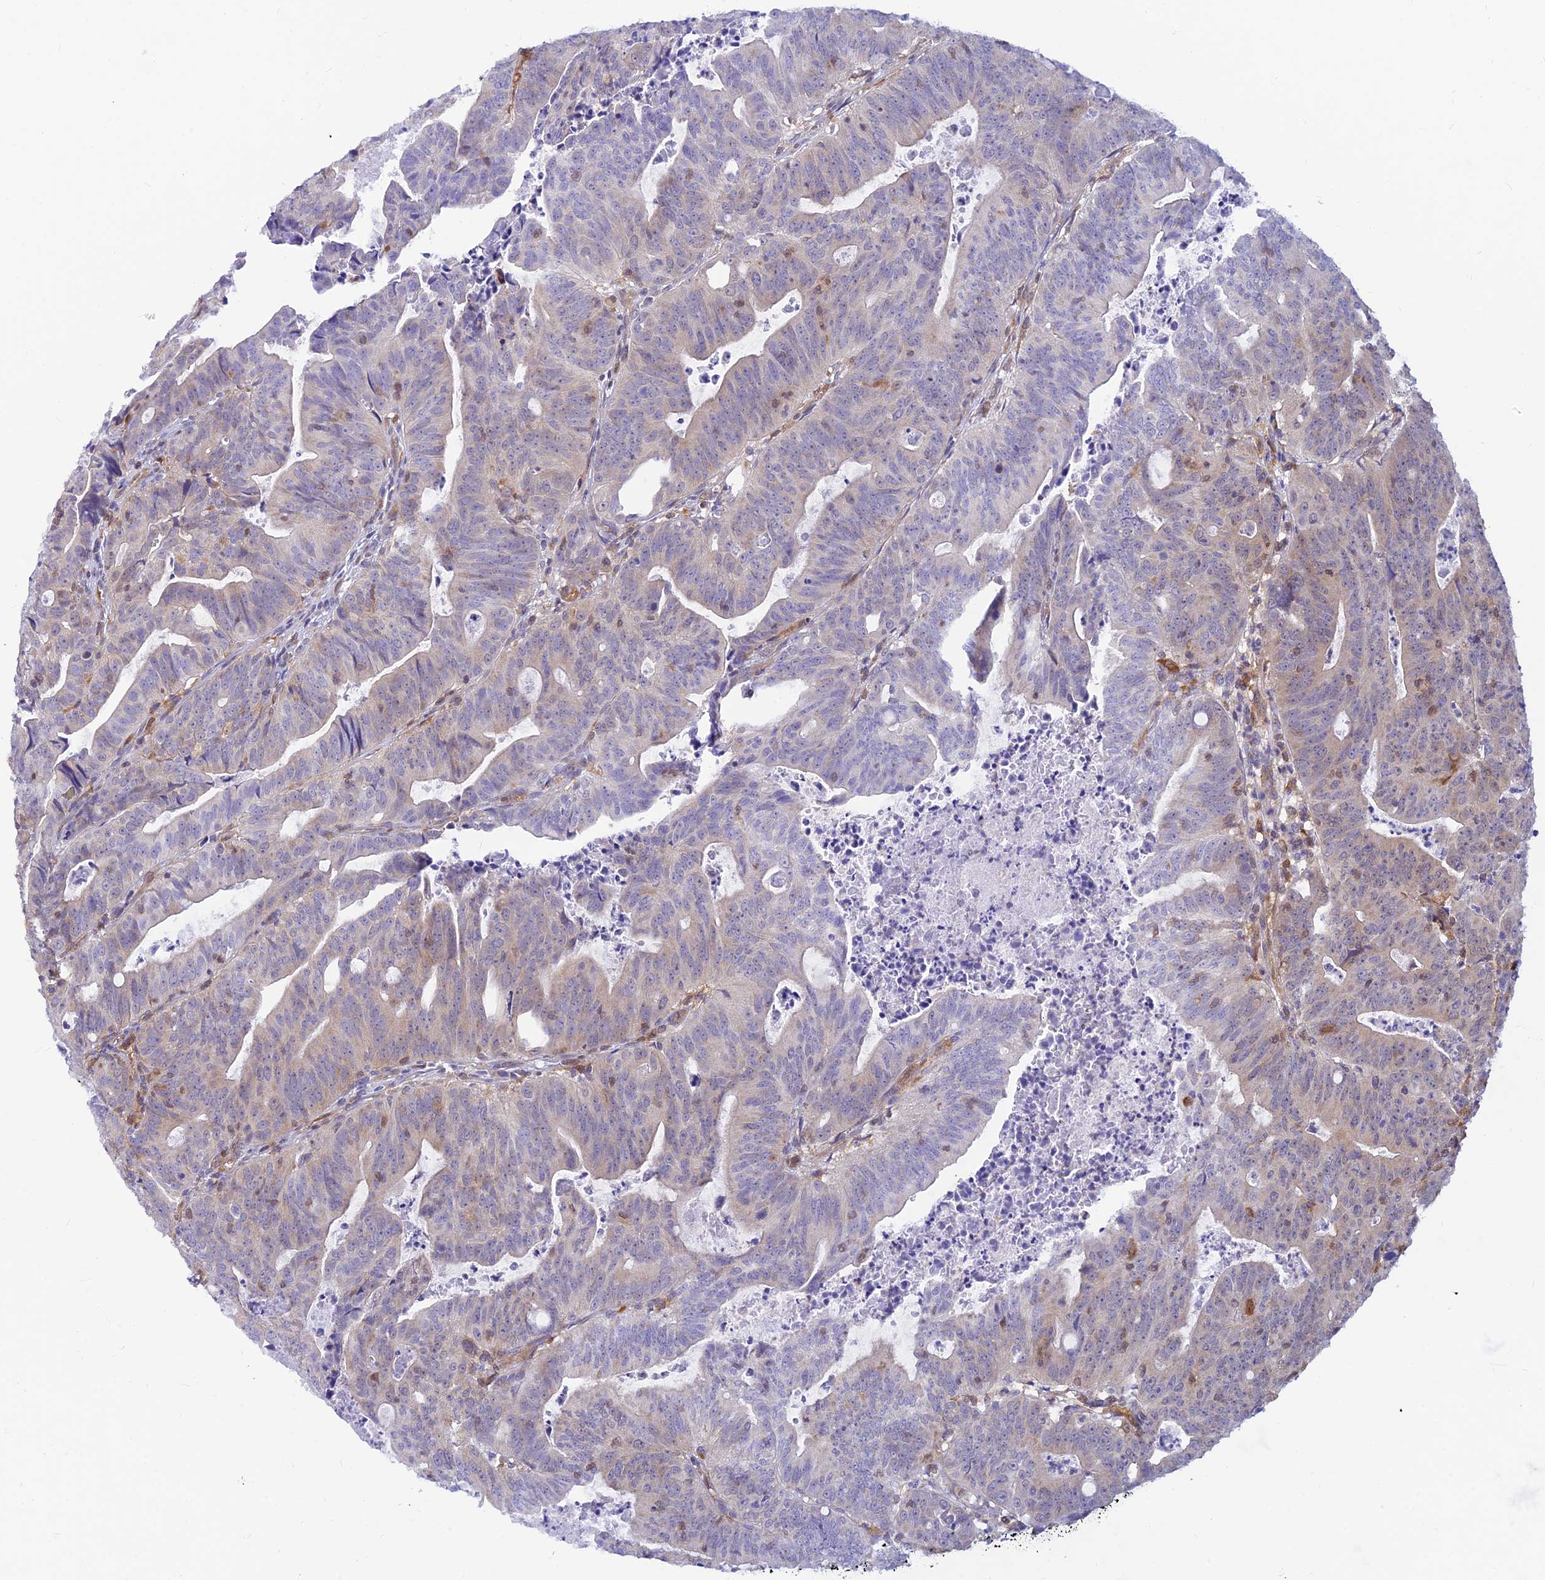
{"staining": {"intensity": "negative", "quantity": "none", "location": "none"}, "tissue": "colorectal cancer", "cell_type": "Tumor cells", "image_type": "cancer", "snomed": [{"axis": "morphology", "description": "Adenocarcinoma, NOS"}, {"axis": "topography", "description": "Rectum"}], "caption": "There is no significant staining in tumor cells of colorectal cancer (adenocarcinoma).", "gene": "LYSMD2", "patient": {"sex": "male", "age": 69}}